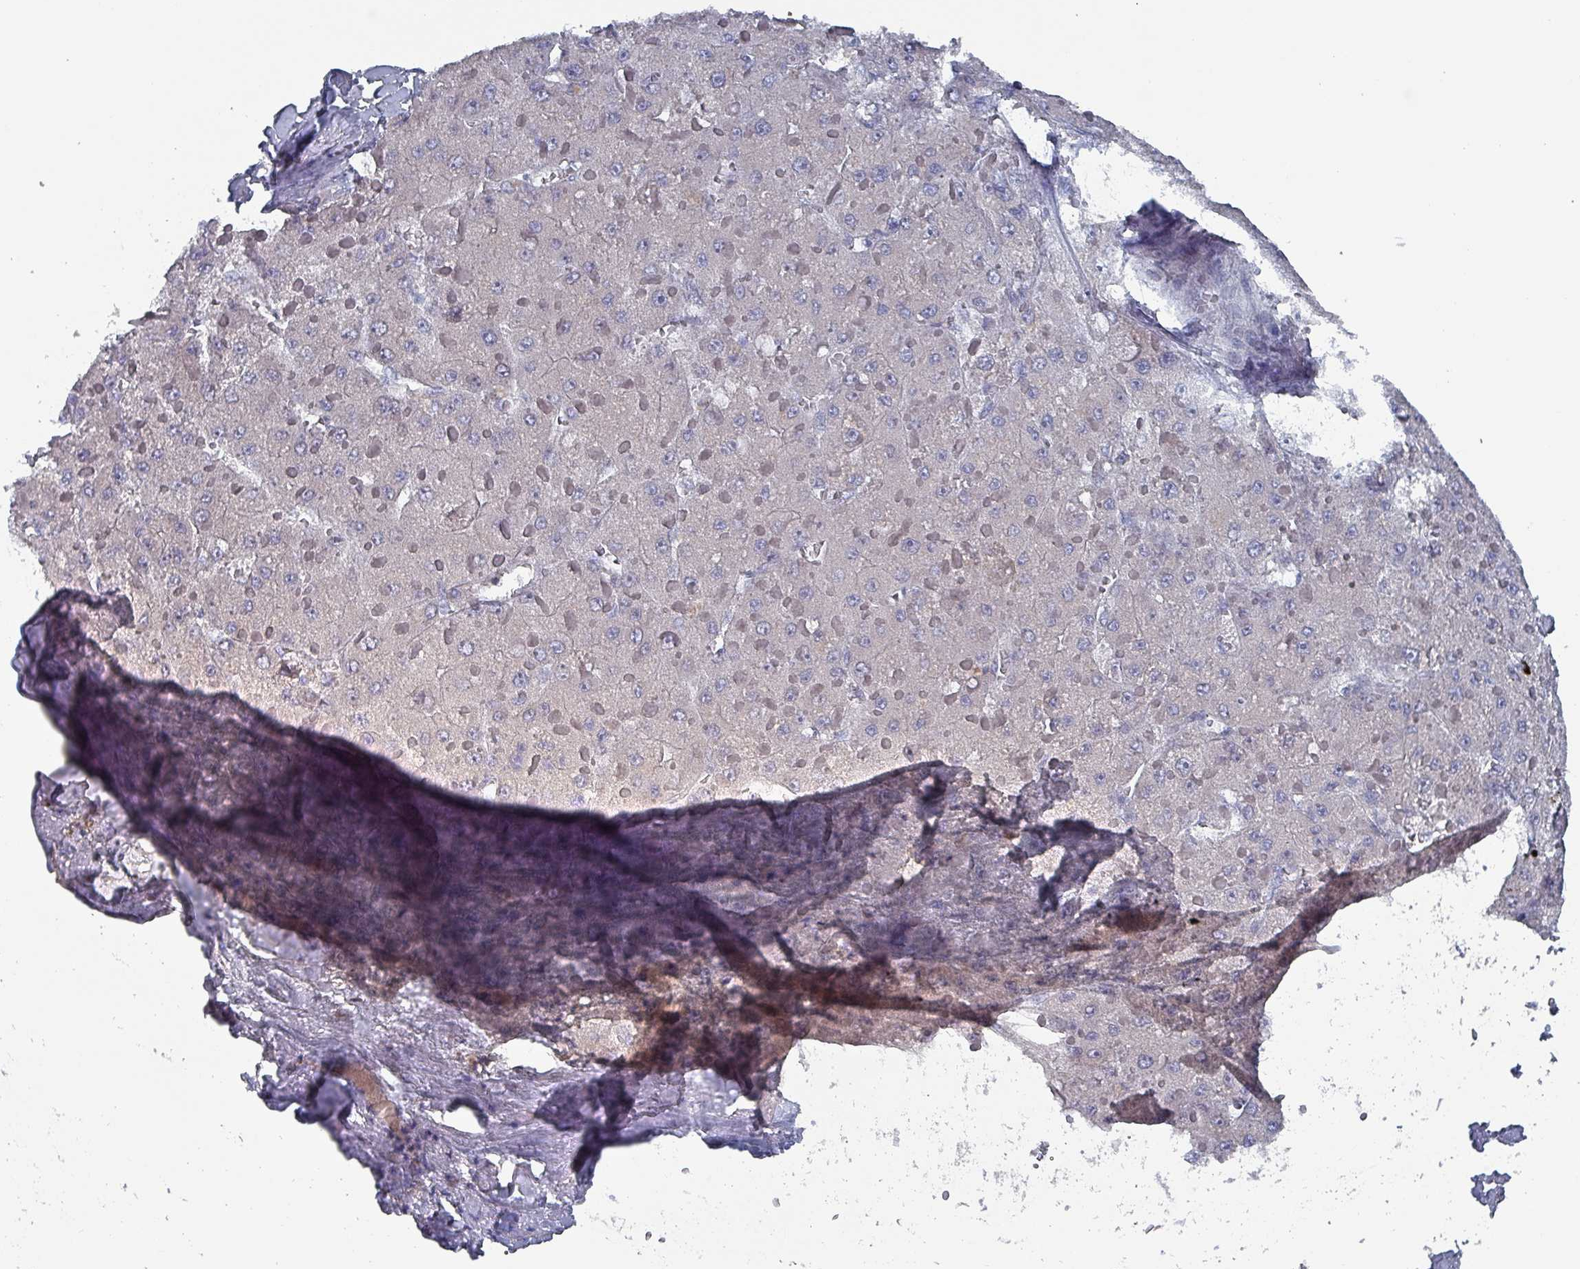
{"staining": {"intensity": "negative", "quantity": "none", "location": "none"}, "tissue": "liver cancer", "cell_type": "Tumor cells", "image_type": "cancer", "snomed": [{"axis": "morphology", "description": "Carcinoma, Hepatocellular, NOS"}, {"axis": "topography", "description": "Liver"}], "caption": "There is no significant positivity in tumor cells of hepatocellular carcinoma (liver).", "gene": "DRD5", "patient": {"sex": "female", "age": 73}}